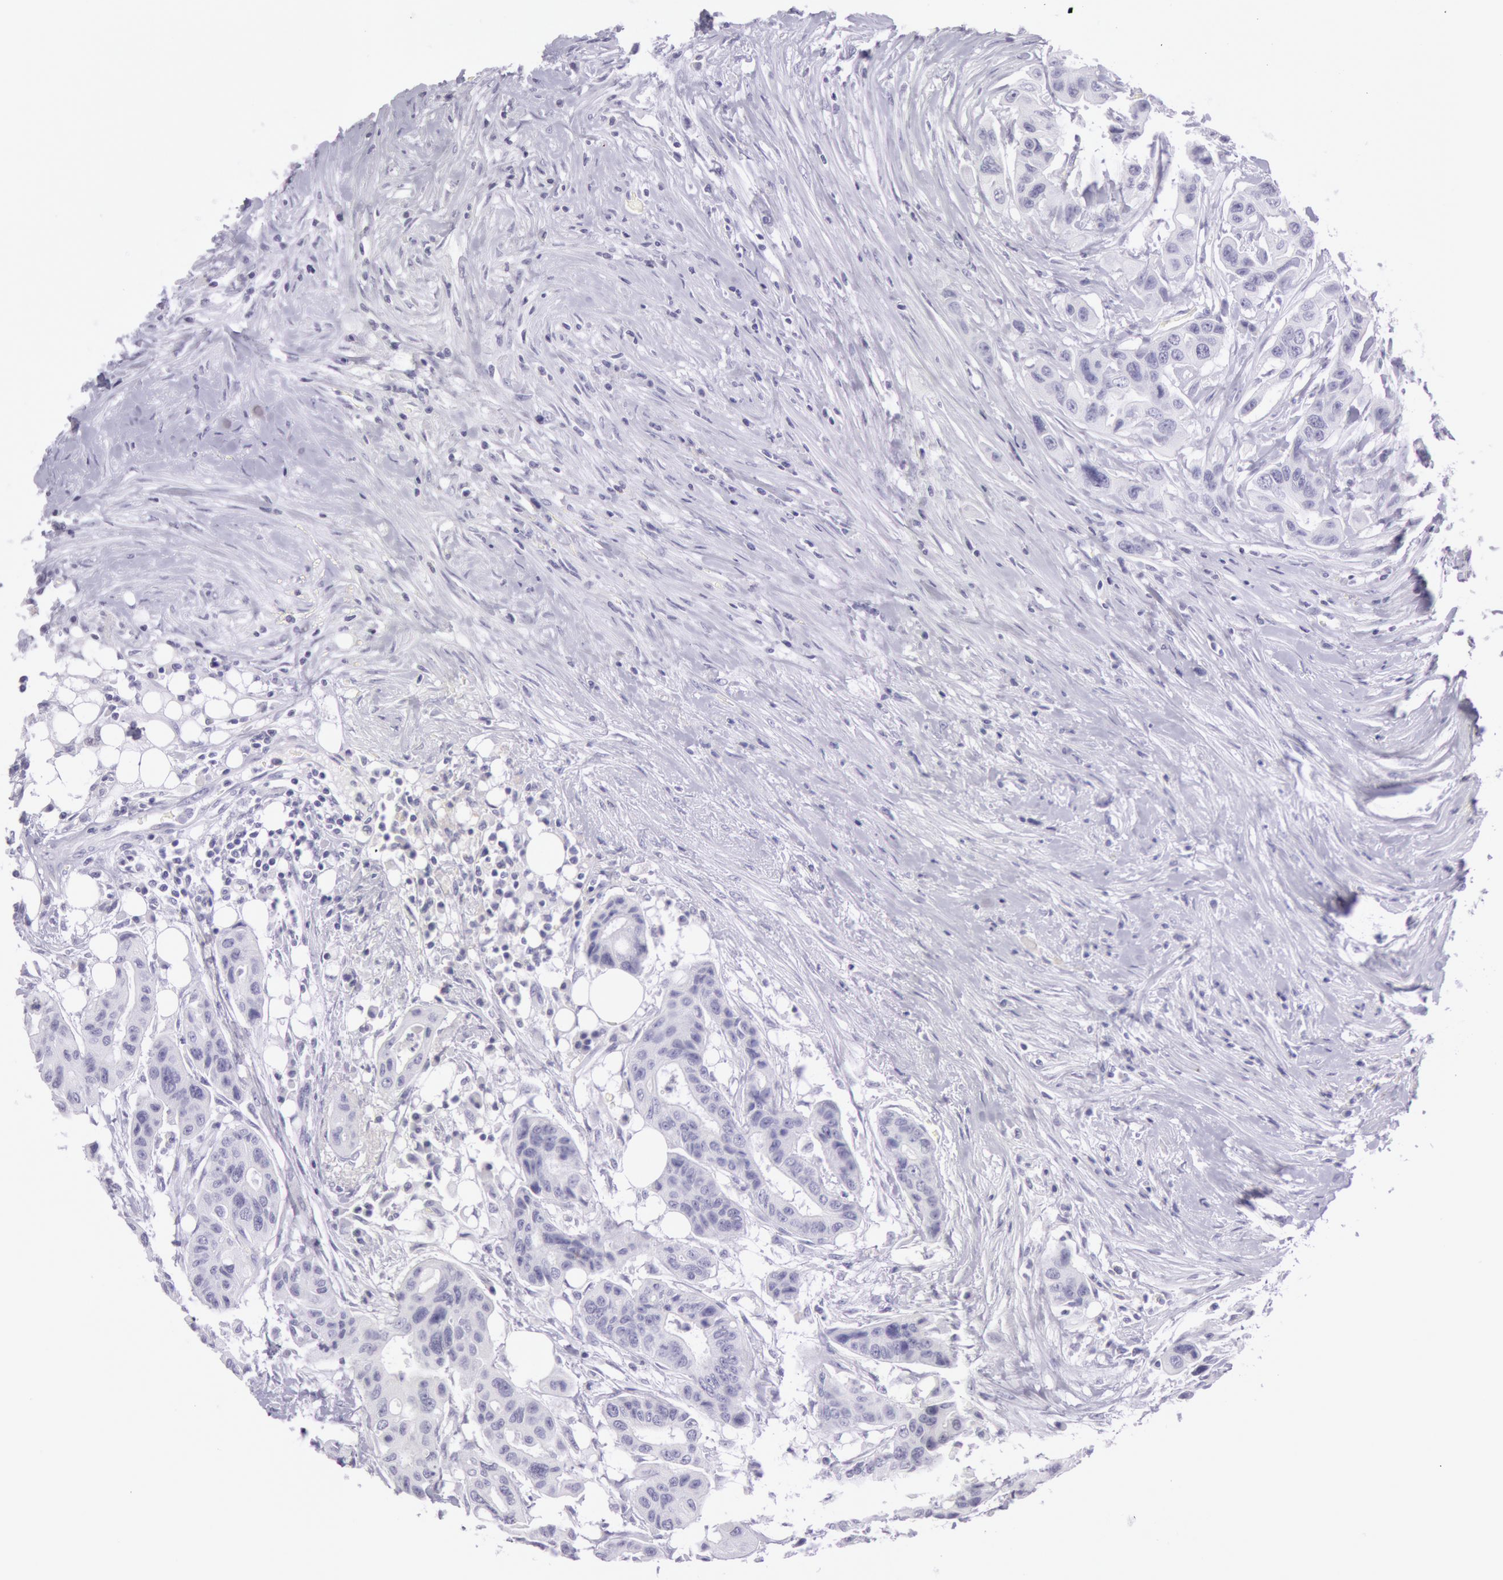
{"staining": {"intensity": "negative", "quantity": "none", "location": "none"}, "tissue": "colorectal cancer", "cell_type": "Tumor cells", "image_type": "cancer", "snomed": [{"axis": "morphology", "description": "Adenocarcinoma, NOS"}, {"axis": "topography", "description": "Colon"}], "caption": "This is an immunohistochemistry histopathology image of human adenocarcinoma (colorectal). There is no expression in tumor cells.", "gene": "CKB", "patient": {"sex": "female", "age": 70}}